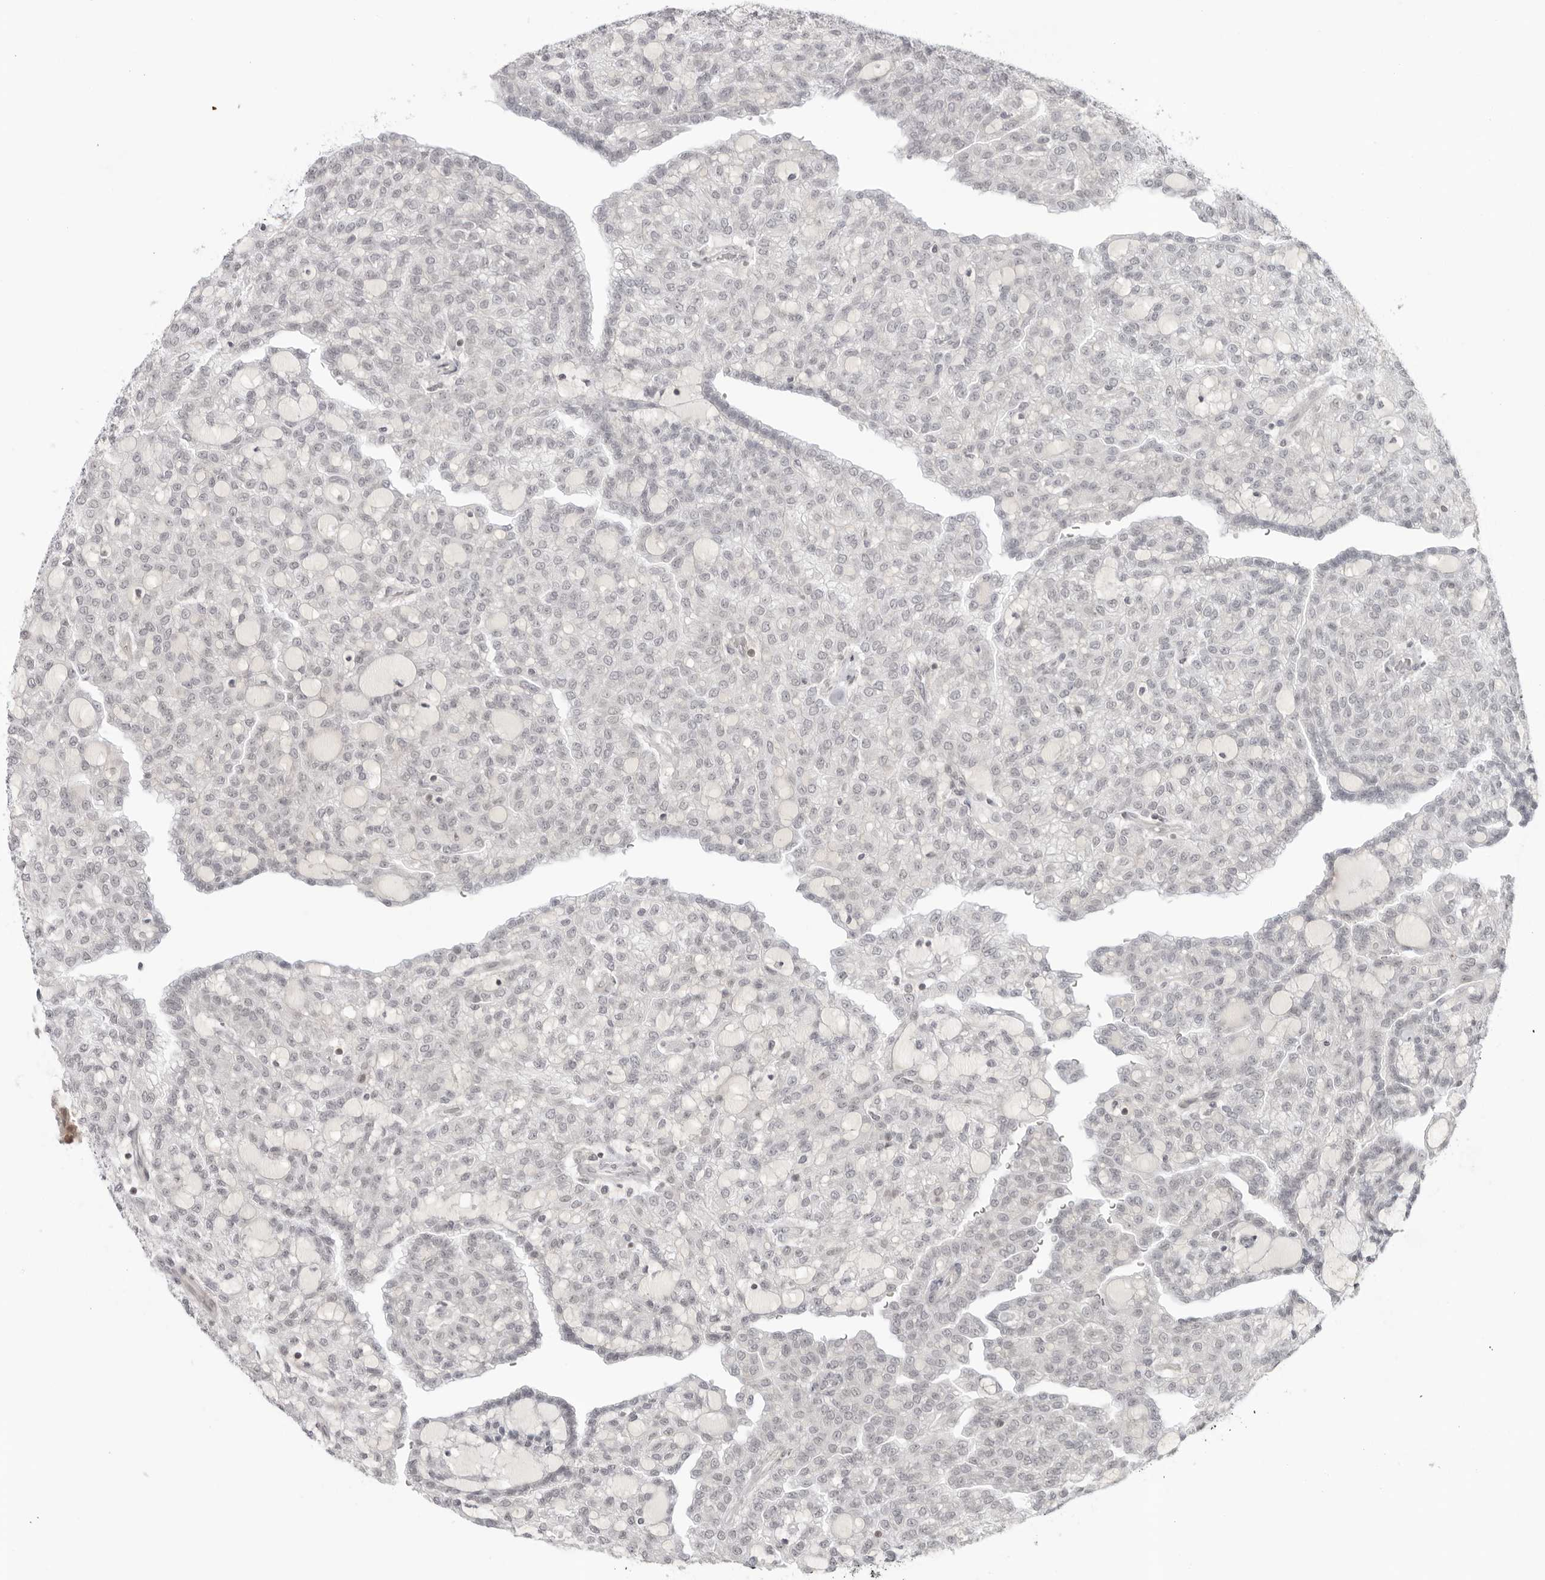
{"staining": {"intensity": "negative", "quantity": "none", "location": "none"}, "tissue": "renal cancer", "cell_type": "Tumor cells", "image_type": "cancer", "snomed": [{"axis": "morphology", "description": "Adenocarcinoma, NOS"}, {"axis": "topography", "description": "Kidney"}], "caption": "High magnification brightfield microscopy of renal cancer stained with DAB (3,3'-diaminobenzidine) (brown) and counterstained with hematoxylin (blue): tumor cells show no significant expression.", "gene": "RNF146", "patient": {"sex": "male", "age": 63}}